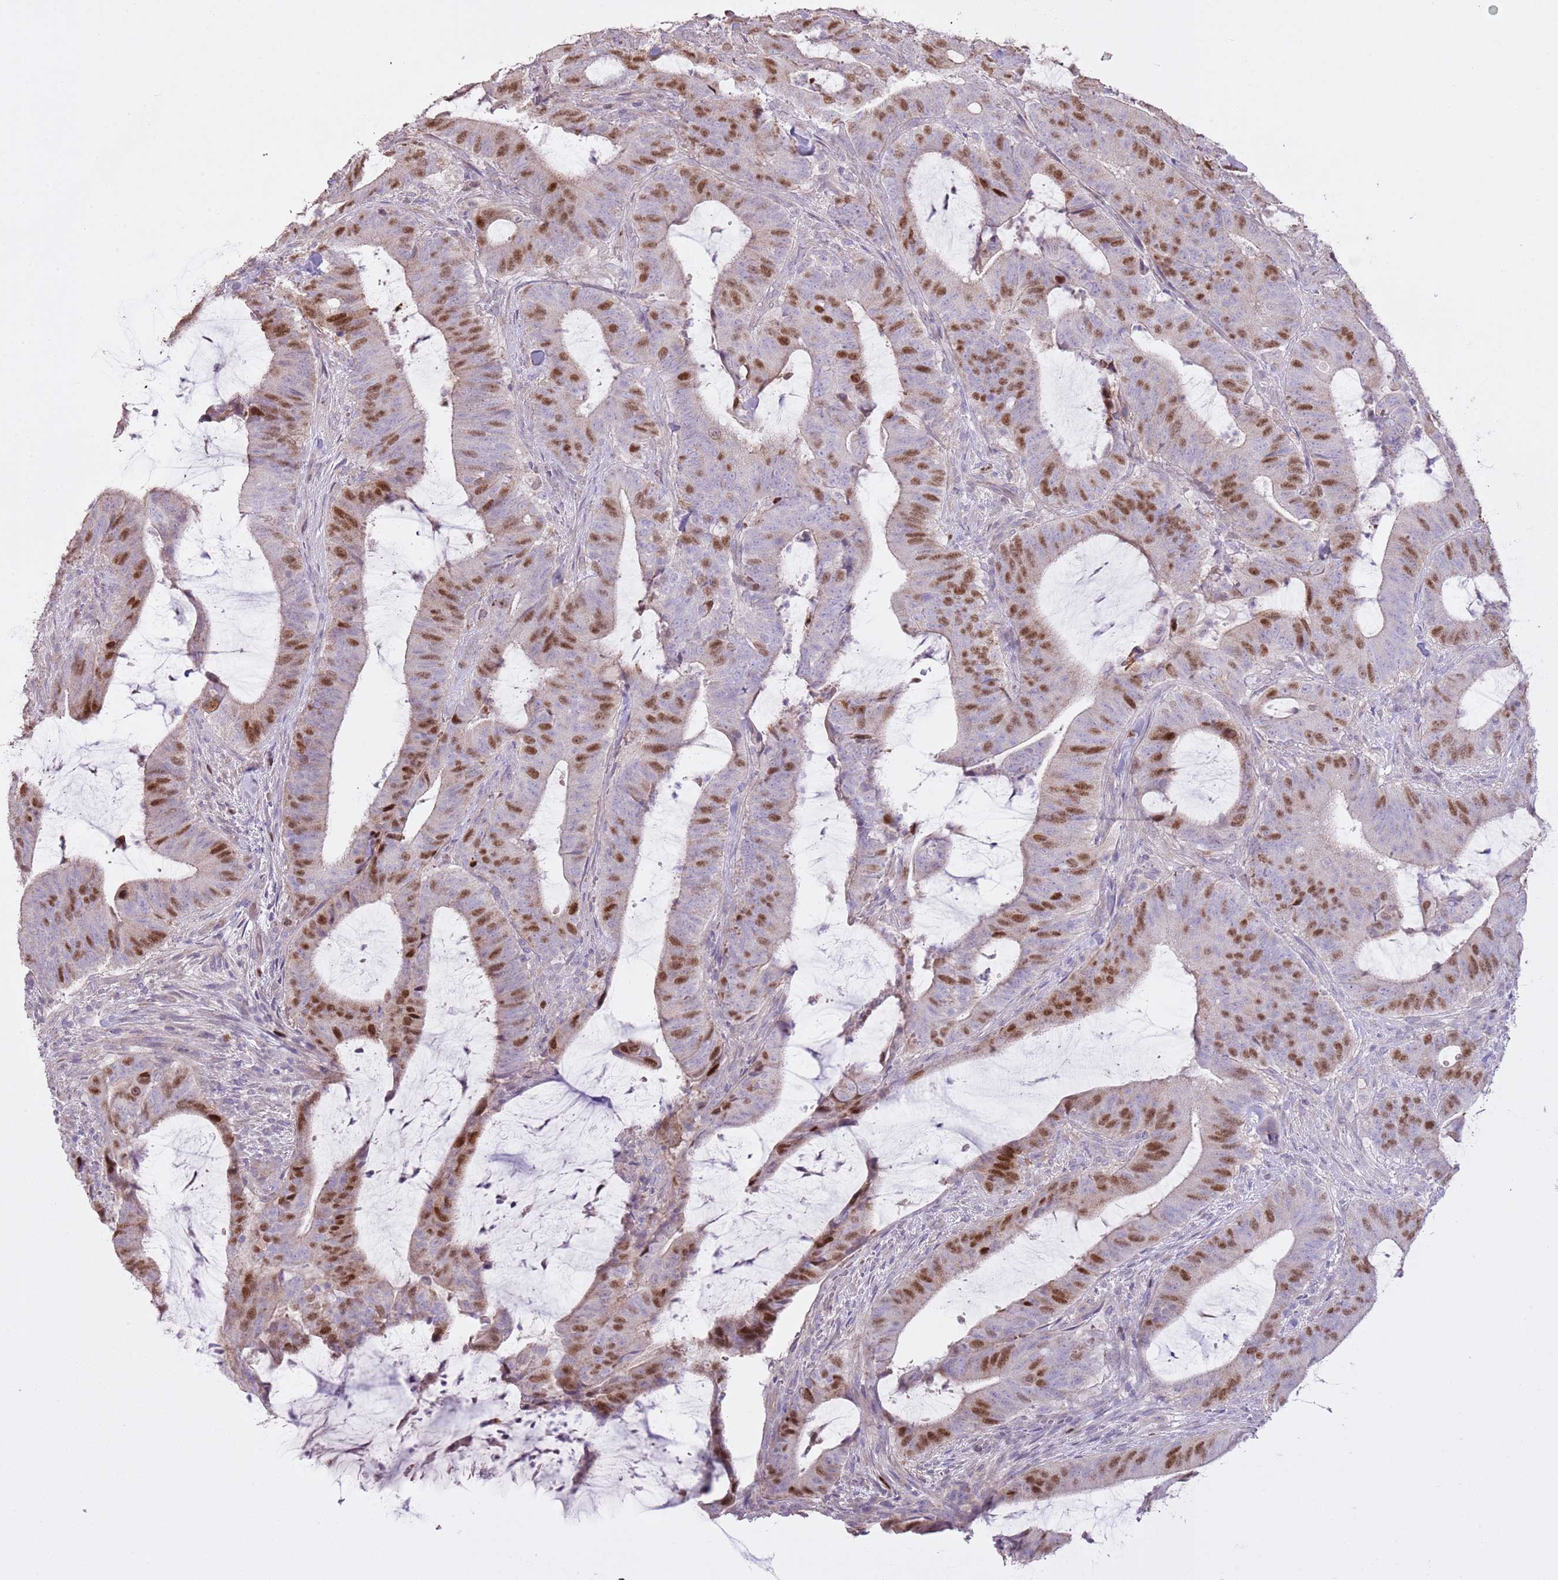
{"staining": {"intensity": "moderate", "quantity": "25%-75%", "location": "nuclear"}, "tissue": "colorectal cancer", "cell_type": "Tumor cells", "image_type": "cancer", "snomed": [{"axis": "morphology", "description": "Adenocarcinoma, NOS"}, {"axis": "topography", "description": "Colon"}], "caption": "DAB (3,3'-diaminobenzidine) immunohistochemical staining of human adenocarcinoma (colorectal) displays moderate nuclear protein positivity in approximately 25%-75% of tumor cells.", "gene": "GMNN", "patient": {"sex": "female", "age": 43}}